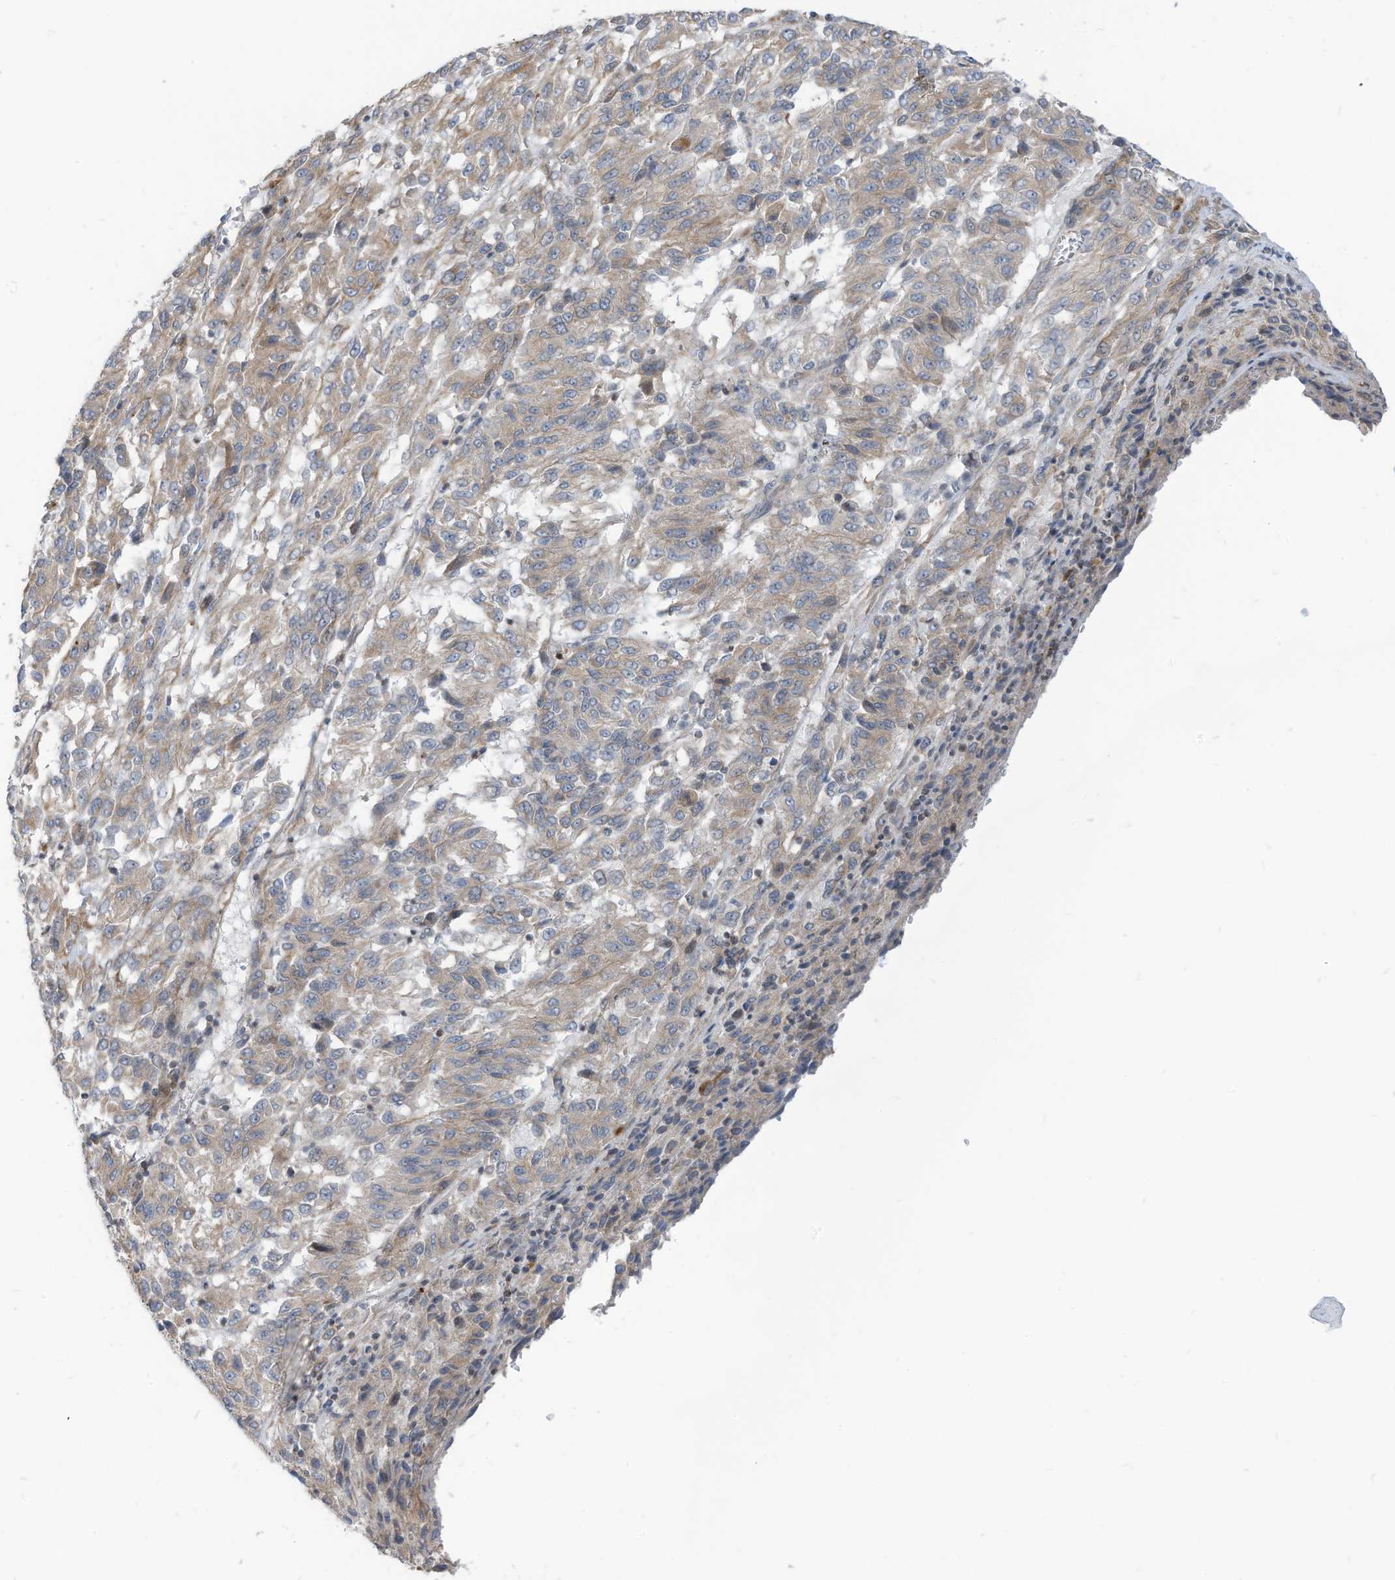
{"staining": {"intensity": "weak", "quantity": "<25%", "location": "cytoplasmic/membranous"}, "tissue": "melanoma", "cell_type": "Tumor cells", "image_type": "cancer", "snomed": [{"axis": "morphology", "description": "Malignant melanoma, Metastatic site"}, {"axis": "topography", "description": "Lung"}], "caption": "The immunohistochemistry image has no significant expression in tumor cells of melanoma tissue.", "gene": "GPATCH3", "patient": {"sex": "male", "age": 64}}